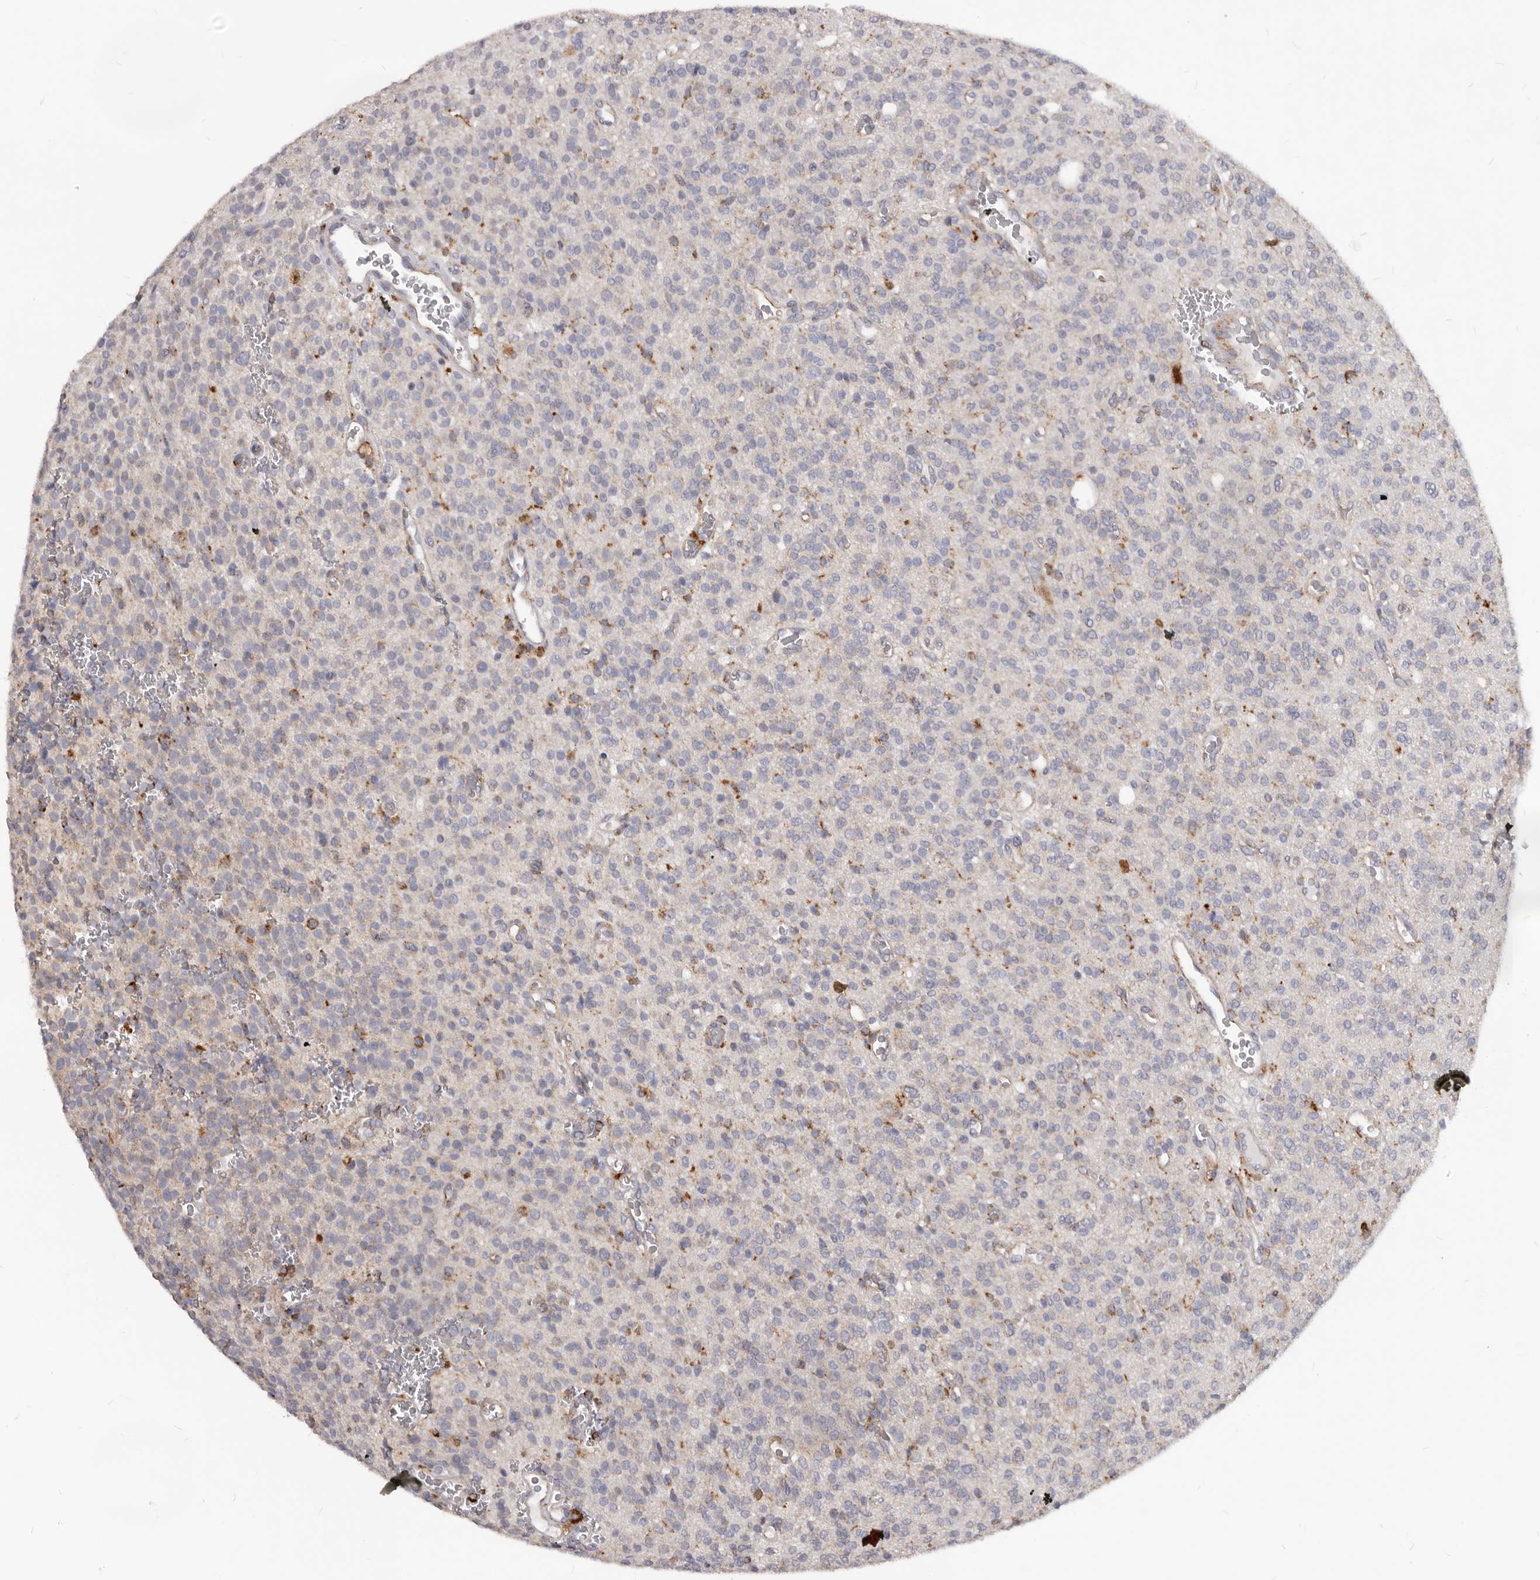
{"staining": {"intensity": "weak", "quantity": "<25%", "location": "cytoplasmic/membranous"}, "tissue": "glioma", "cell_type": "Tumor cells", "image_type": "cancer", "snomed": [{"axis": "morphology", "description": "Glioma, malignant, High grade"}, {"axis": "topography", "description": "Brain"}], "caption": "Glioma was stained to show a protein in brown. There is no significant staining in tumor cells.", "gene": "PI4K2A", "patient": {"sex": "male", "age": 34}}